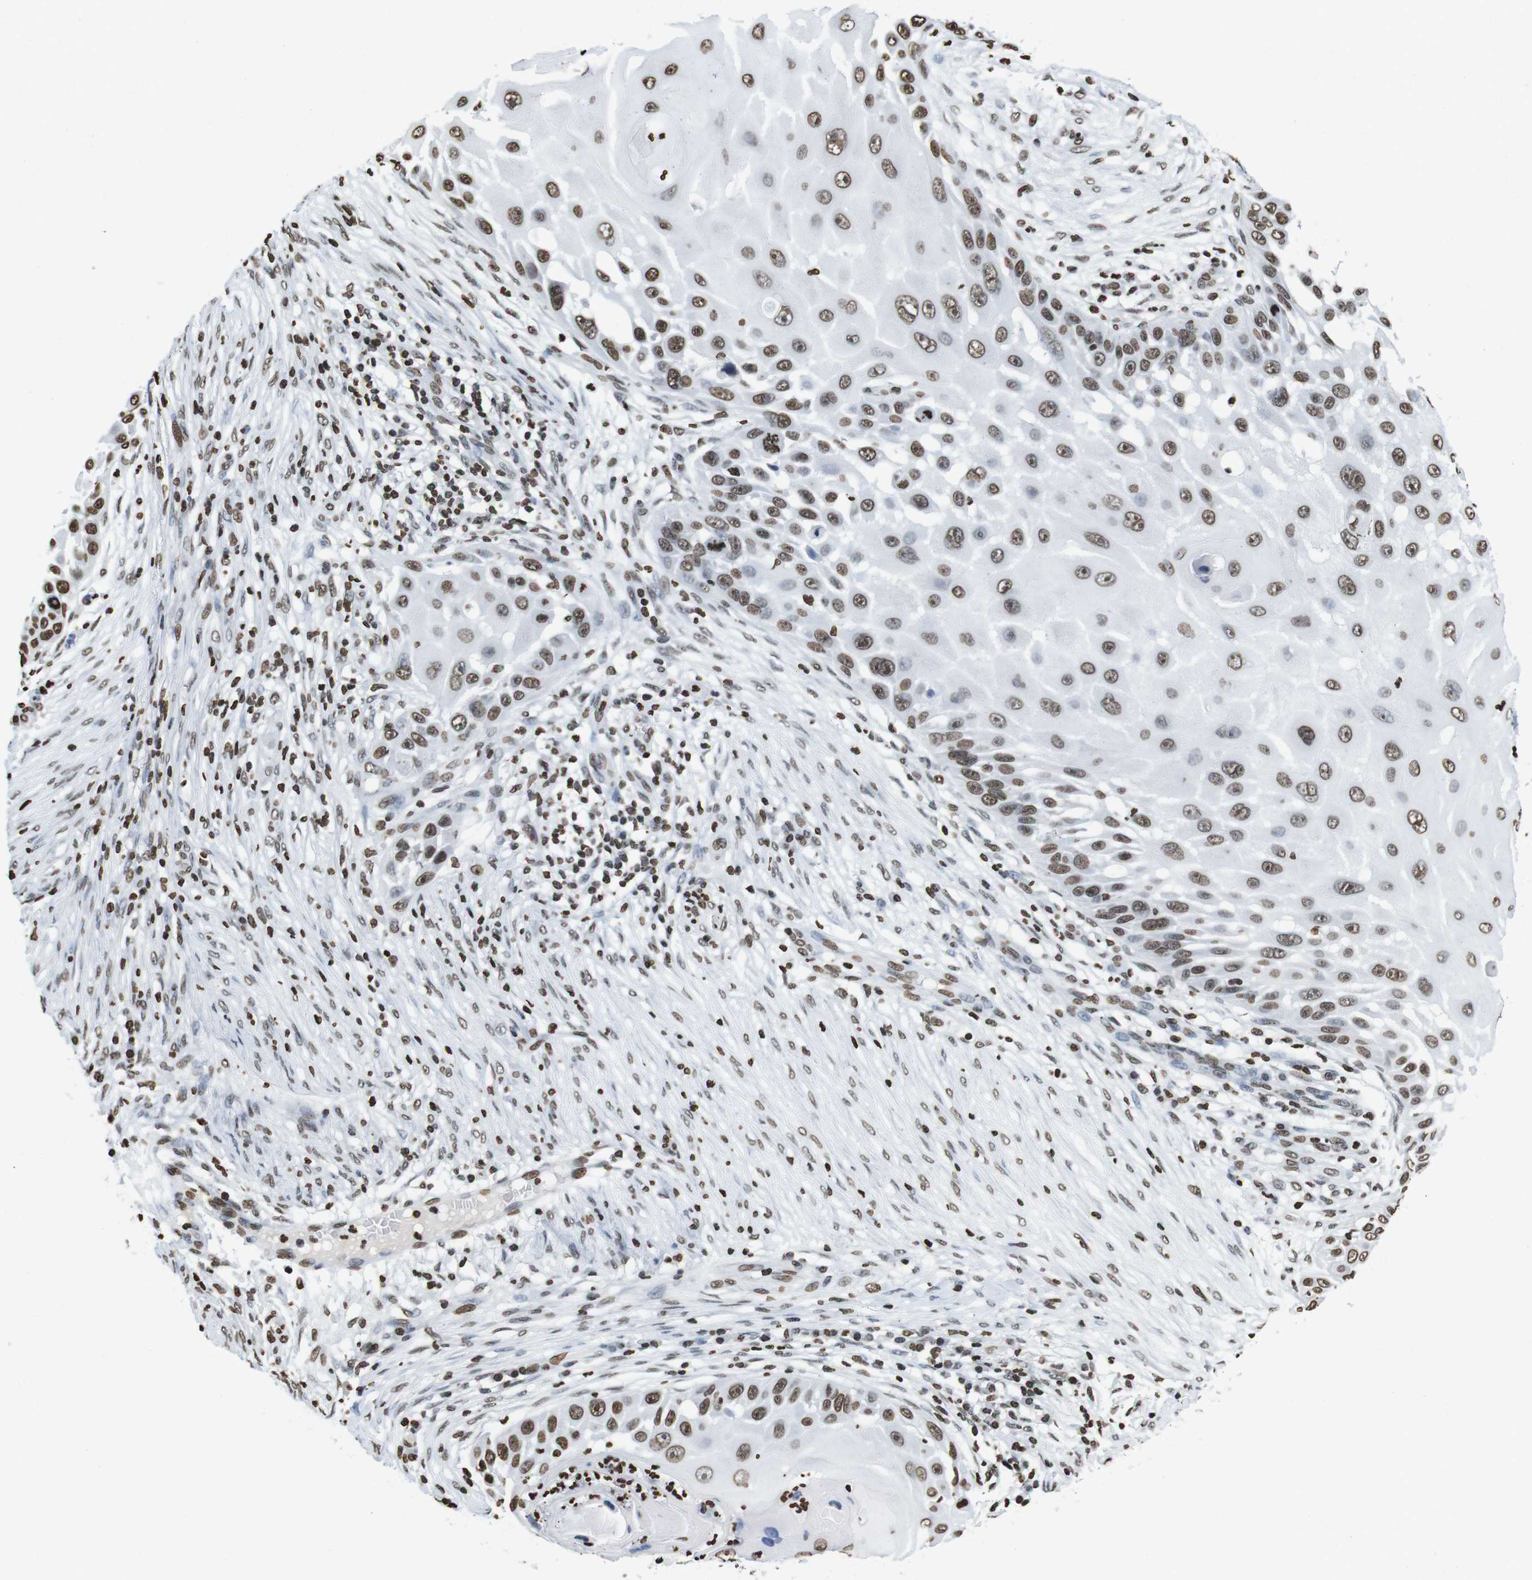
{"staining": {"intensity": "moderate", "quantity": ">75%", "location": "nuclear"}, "tissue": "skin cancer", "cell_type": "Tumor cells", "image_type": "cancer", "snomed": [{"axis": "morphology", "description": "Squamous cell carcinoma, NOS"}, {"axis": "topography", "description": "Skin"}], "caption": "Moderate nuclear staining is appreciated in about >75% of tumor cells in squamous cell carcinoma (skin). Nuclei are stained in blue.", "gene": "BSX", "patient": {"sex": "female", "age": 44}}